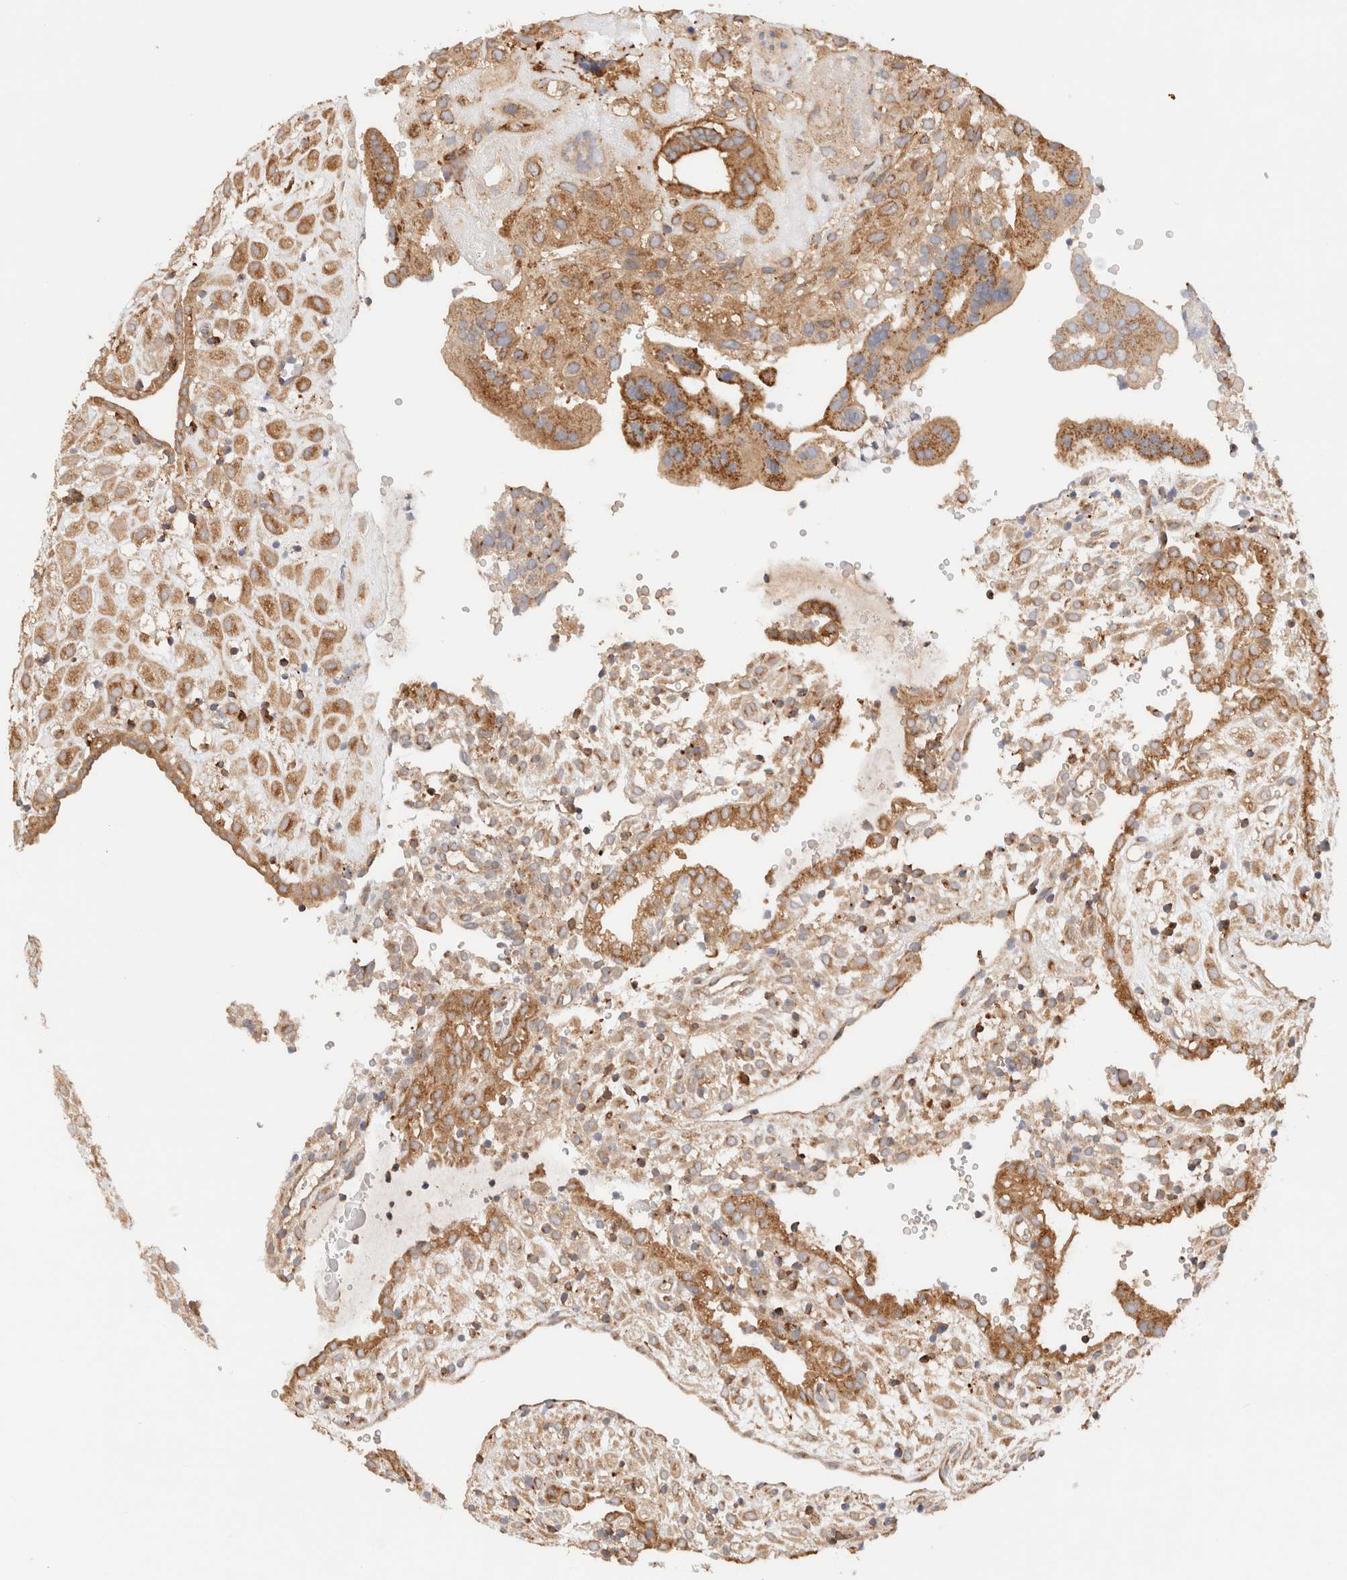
{"staining": {"intensity": "moderate", "quantity": ">75%", "location": "cytoplasmic/membranous"}, "tissue": "placenta", "cell_type": "Decidual cells", "image_type": "normal", "snomed": [{"axis": "morphology", "description": "Normal tissue, NOS"}, {"axis": "topography", "description": "Placenta"}], "caption": "Protein analysis of unremarkable placenta exhibits moderate cytoplasmic/membranous positivity in about >75% of decidual cells.", "gene": "RABEP1", "patient": {"sex": "female", "age": 18}}